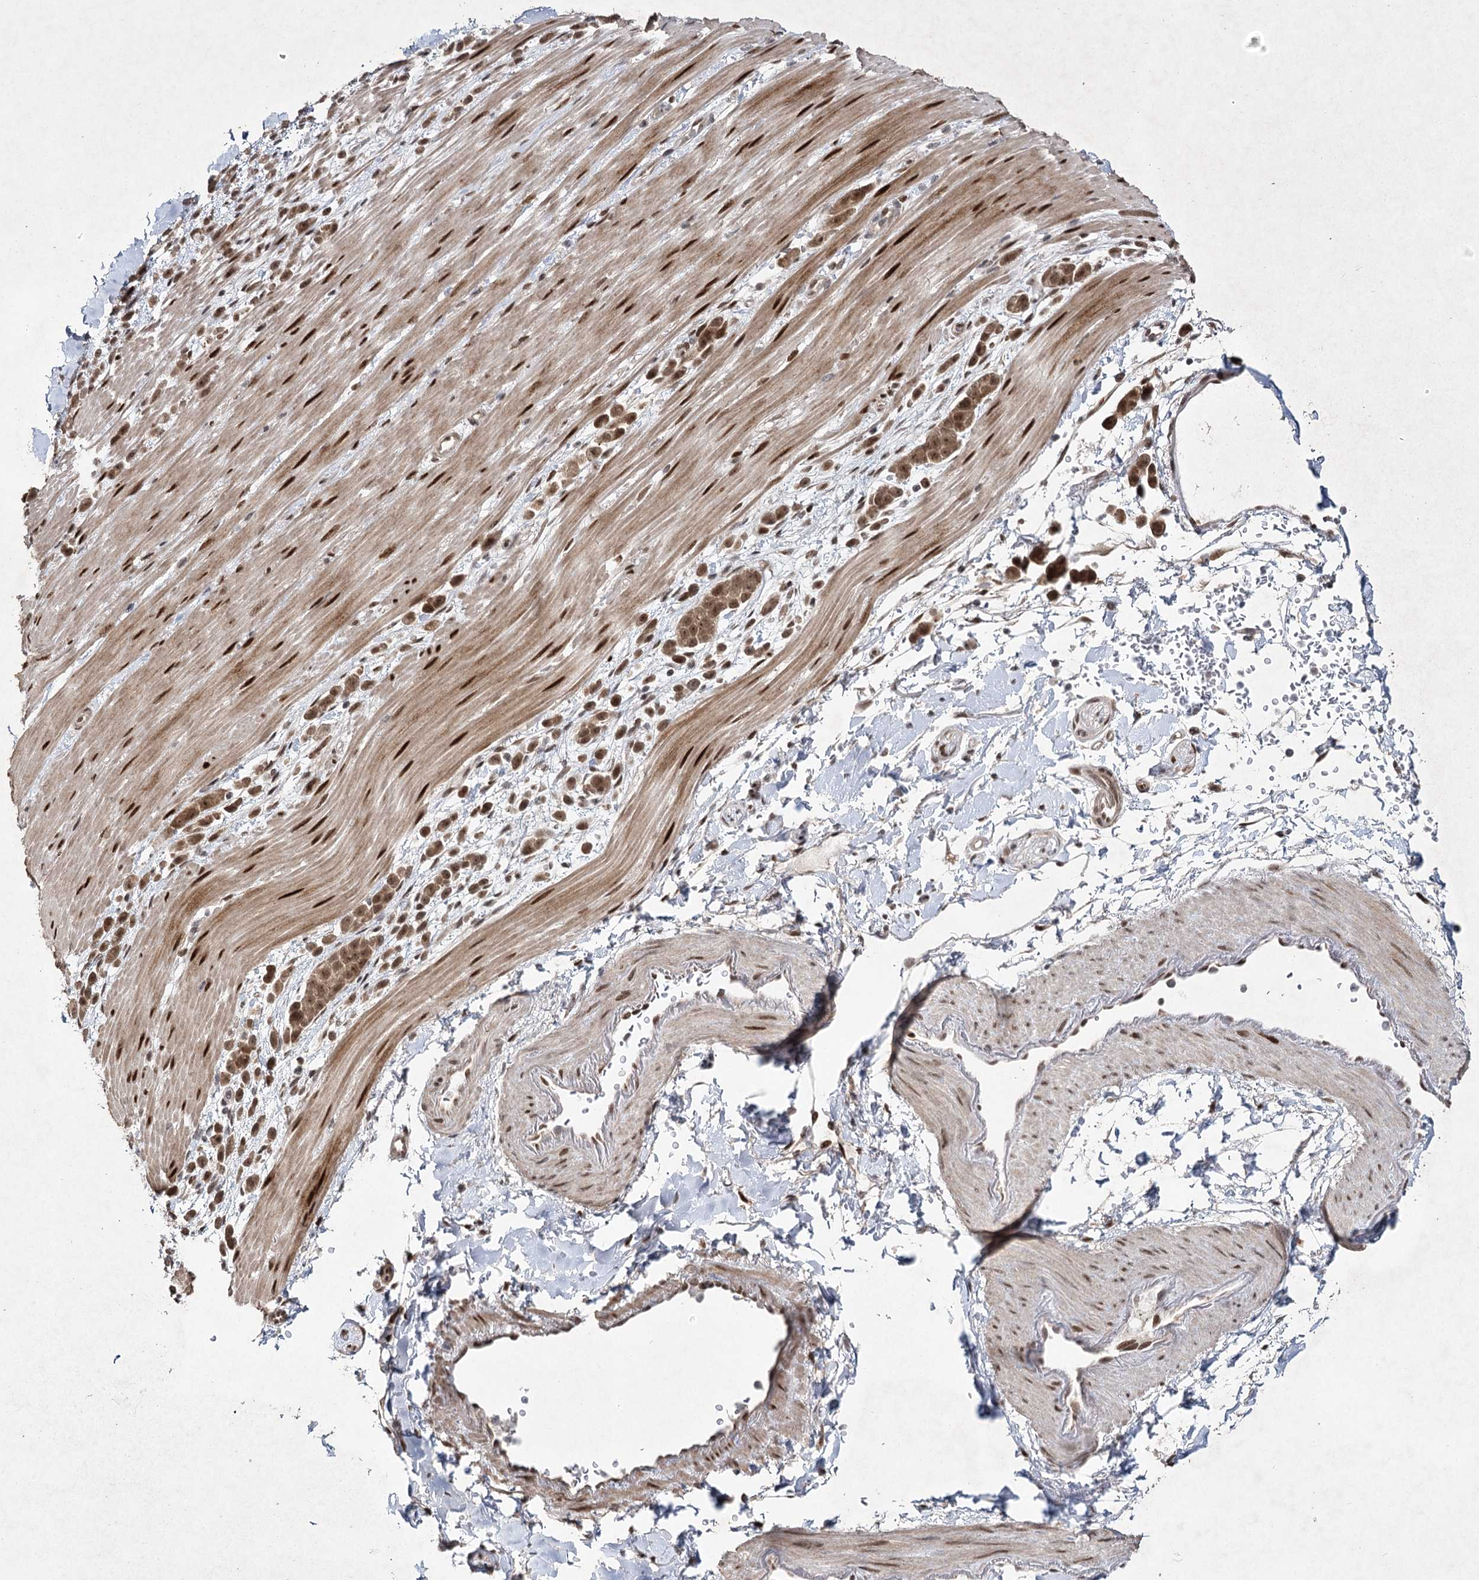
{"staining": {"intensity": "moderate", "quantity": ">75%", "location": "cytoplasmic/membranous,nuclear"}, "tissue": "pancreatic cancer", "cell_type": "Tumor cells", "image_type": "cancer", "snomed": [{"axis": "morphology", "description": "Normal tissue, NOS"}, {"axis": "morphology", "description": "Adenocarcinoma, NOS"}, {"axis": "topography", "description": "Pancreas"}], "caption": "This micrograph demonstrates immunohistochemistry staining of pancreatic cancer, with medium moderate cytoplasmic/membranous and nuclear staining in about >75% of tumor cells.", "gene": "DCUN1D4", "patient": {"sex": "female", "age": 64}}